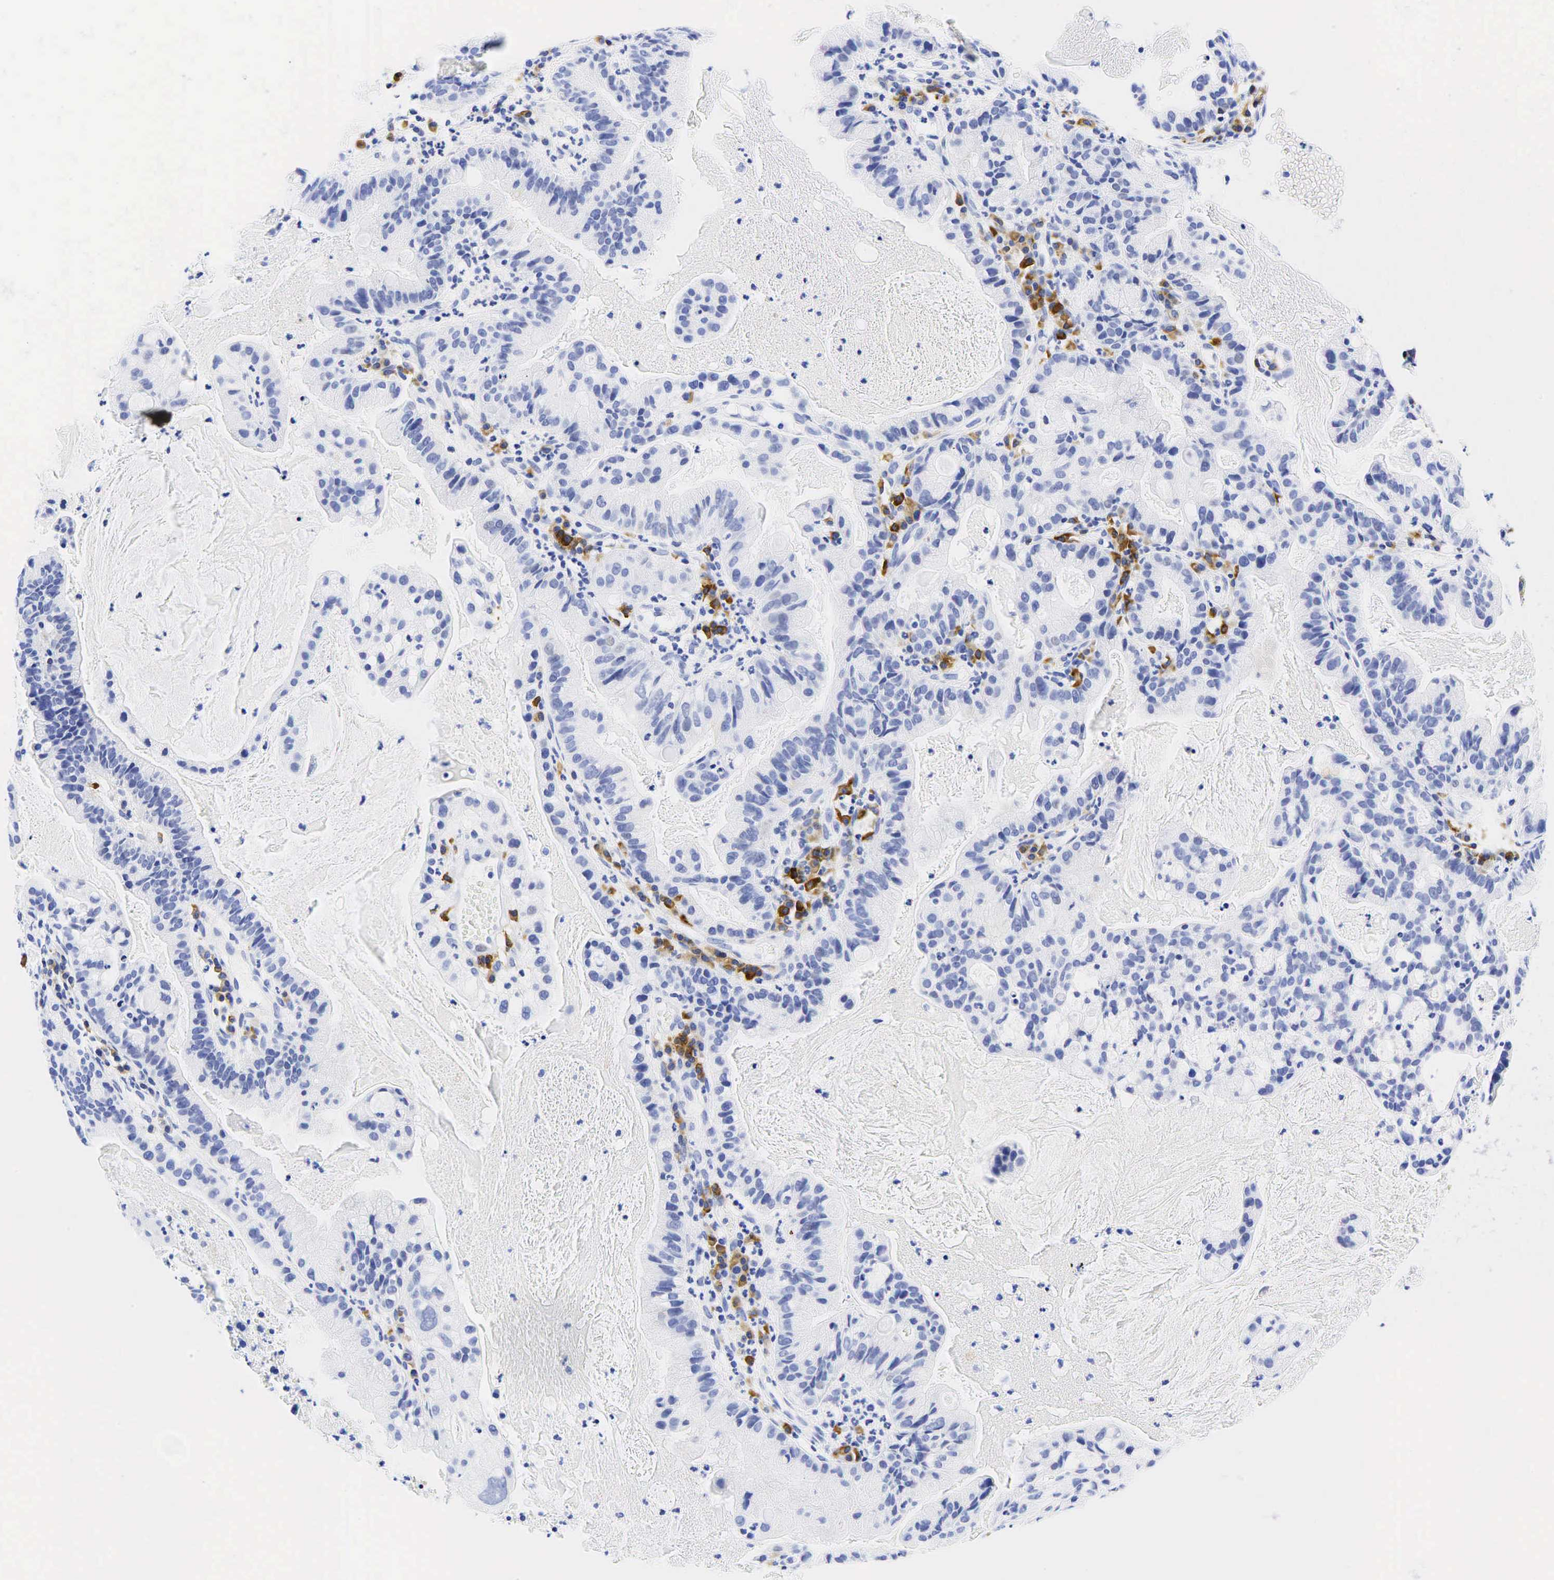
{"staining": {"intensity": "negative", "quantity": "none", "location": "none"}, "tissue": "cervical cancer", "cell_type": "Tumor cells", "image_type": "cancer", "snomed": [{"axis": "morphology", "description": "Adenocarcinoma, NOS"}, {"axis": "topography", "description": "Cervix"}], "caption": "Human adenocarcinoma (cervical) stained for a protein using immunohistochemistry (IHC) demonstrates no positivity in tumor cells.", "gene": "CD79A", "patient": {"sex": "female", "age": 41}}